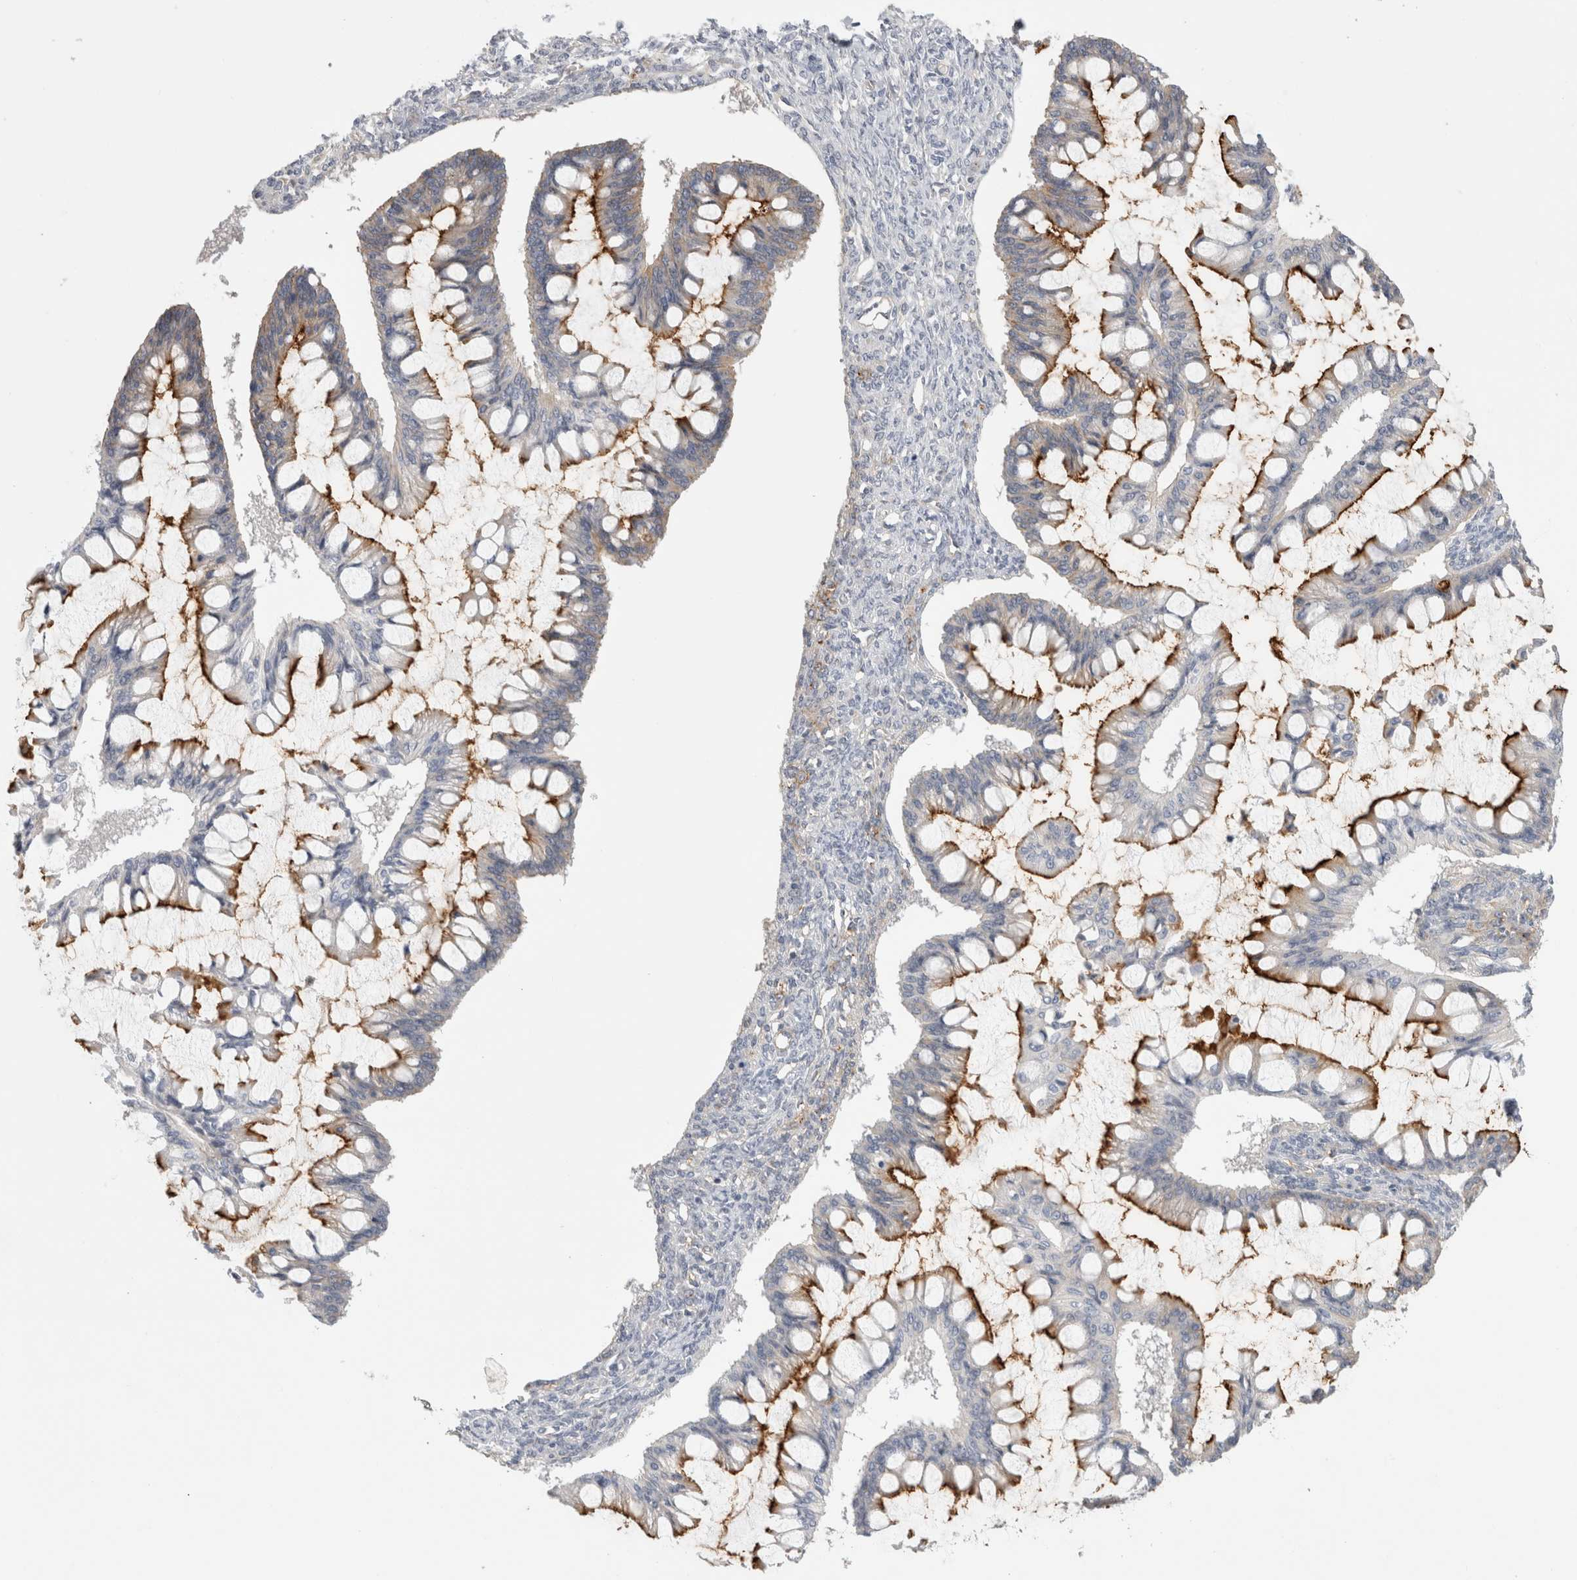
{"staining": {"intensity": "moderate", "quantity": ">75%", "location": "cytoplasmic/membranous"}, "tissue": "ovarian cancer", "cell_type": "Tumor cells", "image_type": "cancer", "snomed": [{"axis": "morphology", "description": "Cystadenocarcinoma, mucinous, NOS"}, {"axis": "topography", "description": "Ovary"}], "caption": "Ovarian cancer (mucinous cystadenocarcinoma) tissue exhibits moderate cytoplasmic/membranous expression in about >75% of tumor cells The staining was performed using DAB to visualize the protein expression in brown, while the nuclei were stained in blue with hematoxylin (Magnification: 20x).", "gene": "VANGL1", "patient": {"sex": "female", "age": 73}}